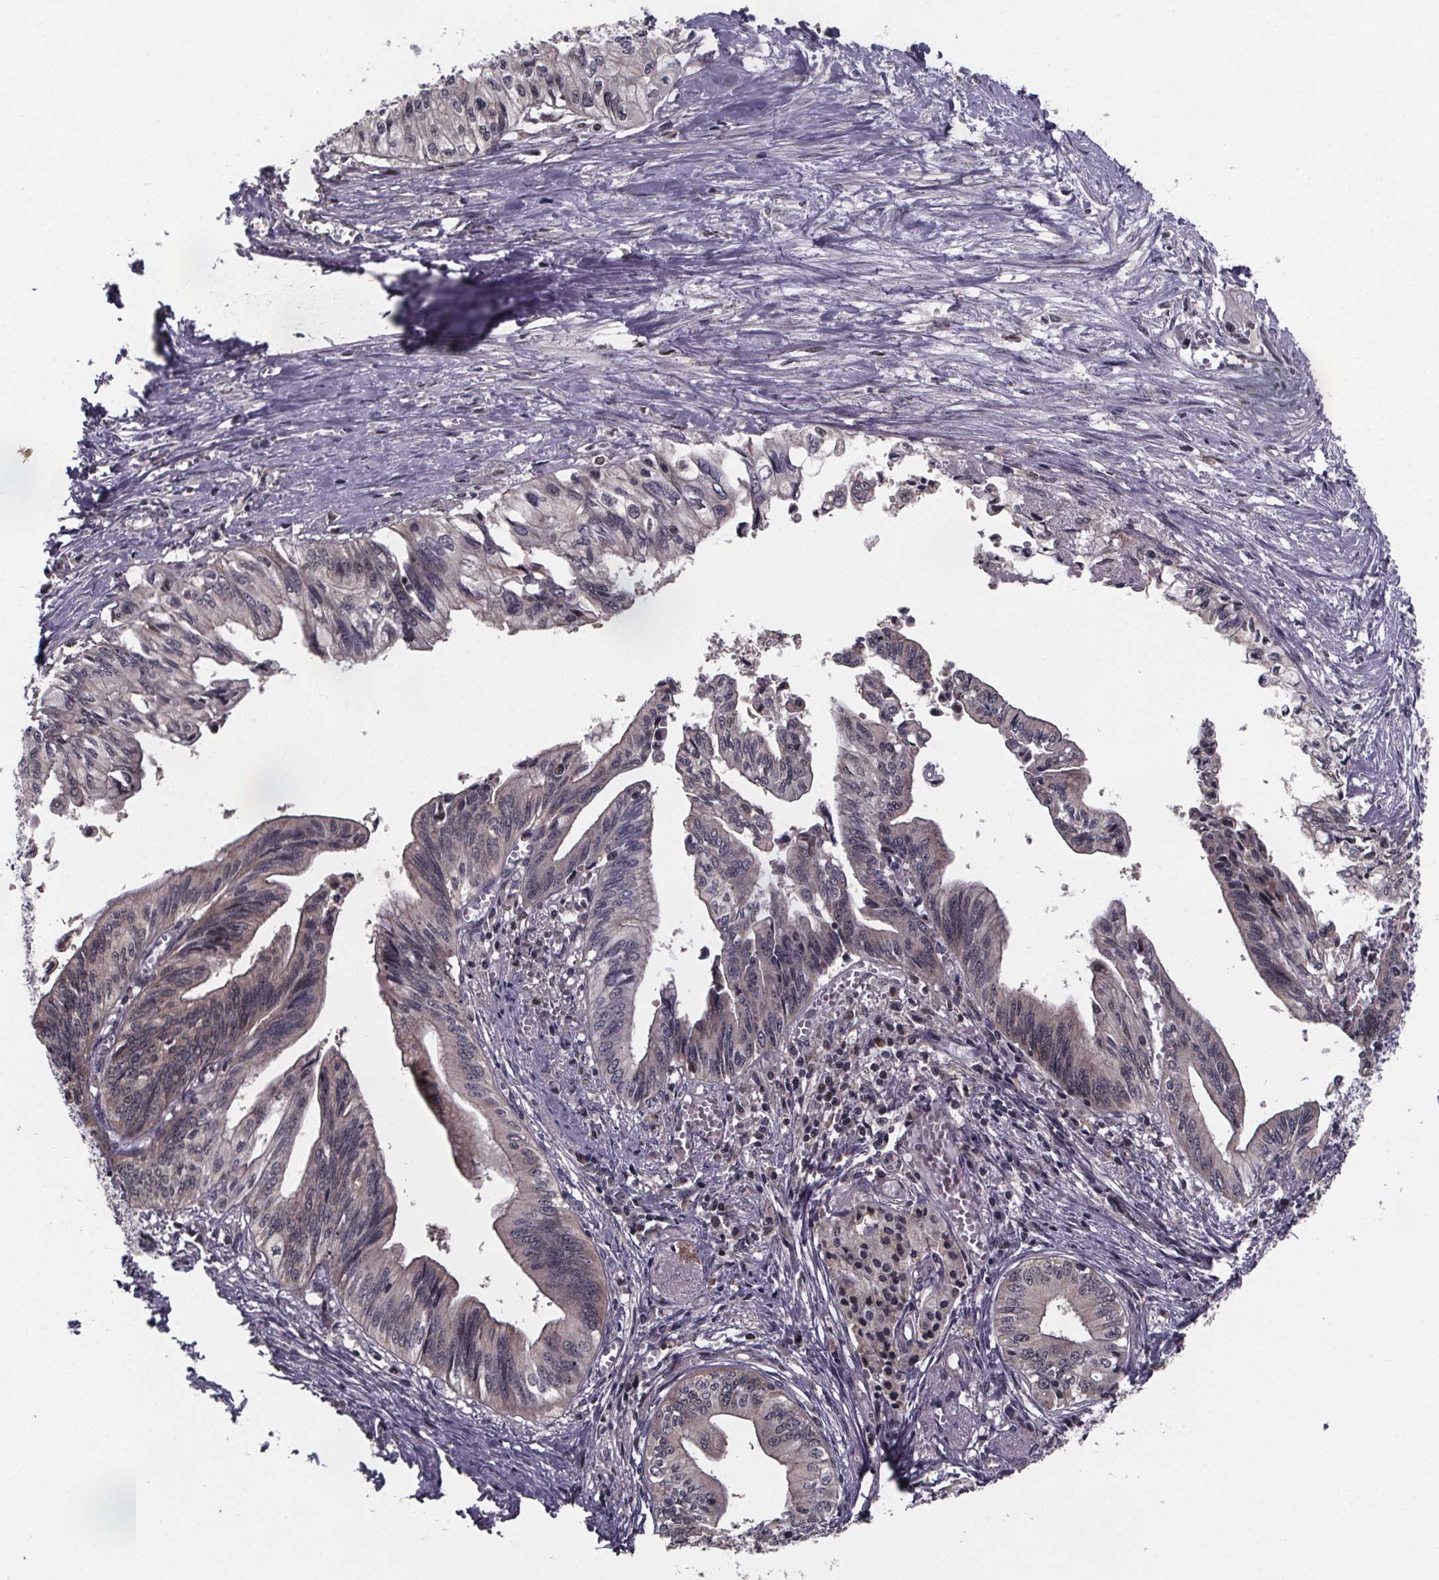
{"staining": {"intensity": "weak", "quantity": "<25%", "location": "nuclear"}, "tissue": "pancreatic cancer", "cell_type": "Tumor cells", "image_type": "cancer", "snomed": [{"axis": "morphology", "description": "Adenocarcinoma, NOS"}, {"axis": "topography", "description": "Pancreas"}], "caption": "Micrograph shows no significant protein positivity in tumor cells of adenocarcinoma (pancreatic).", "gene": "FN3KRP", "patient": {"sex": "female", "age": 61}}